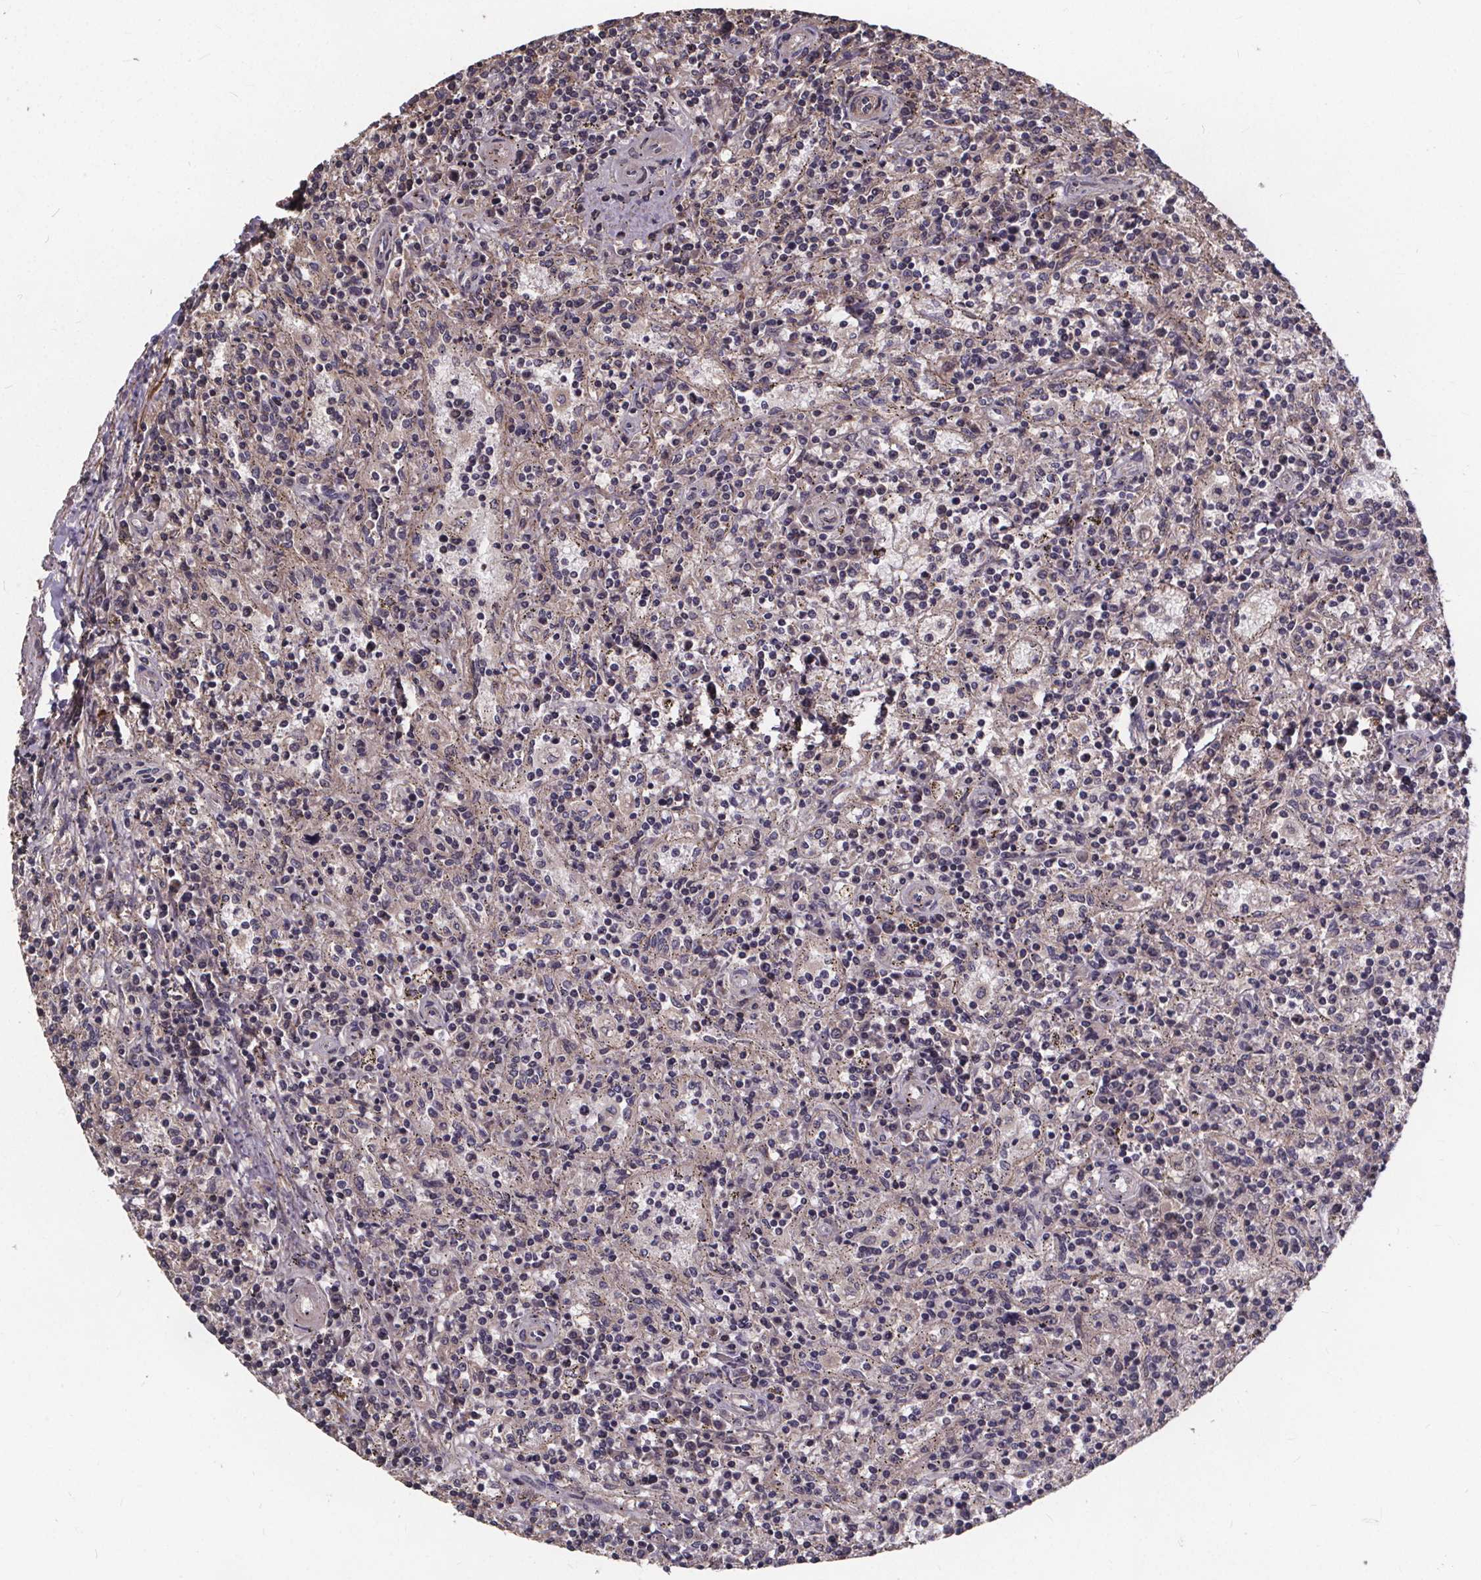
{"staining": {"intensity": "negative", "quantity": "none", "location": "none"}, "tissue": "lymphoma", "cell_type": "Tumor cells", "image_type": "cancer", "snomed": [{"axis": "morphology", "description": "Malignant lymphoma, non-Hodgkin's type, Low grade"}, {"axis": "topography", "description": "Spleen"}], "caption": "Tumor cells show no significant protein expression in low-grade malignant lymphoma, non-Hodgkin's type.", "gene": "YME1L1", "patient": {"sex": "male", "age": 62}}